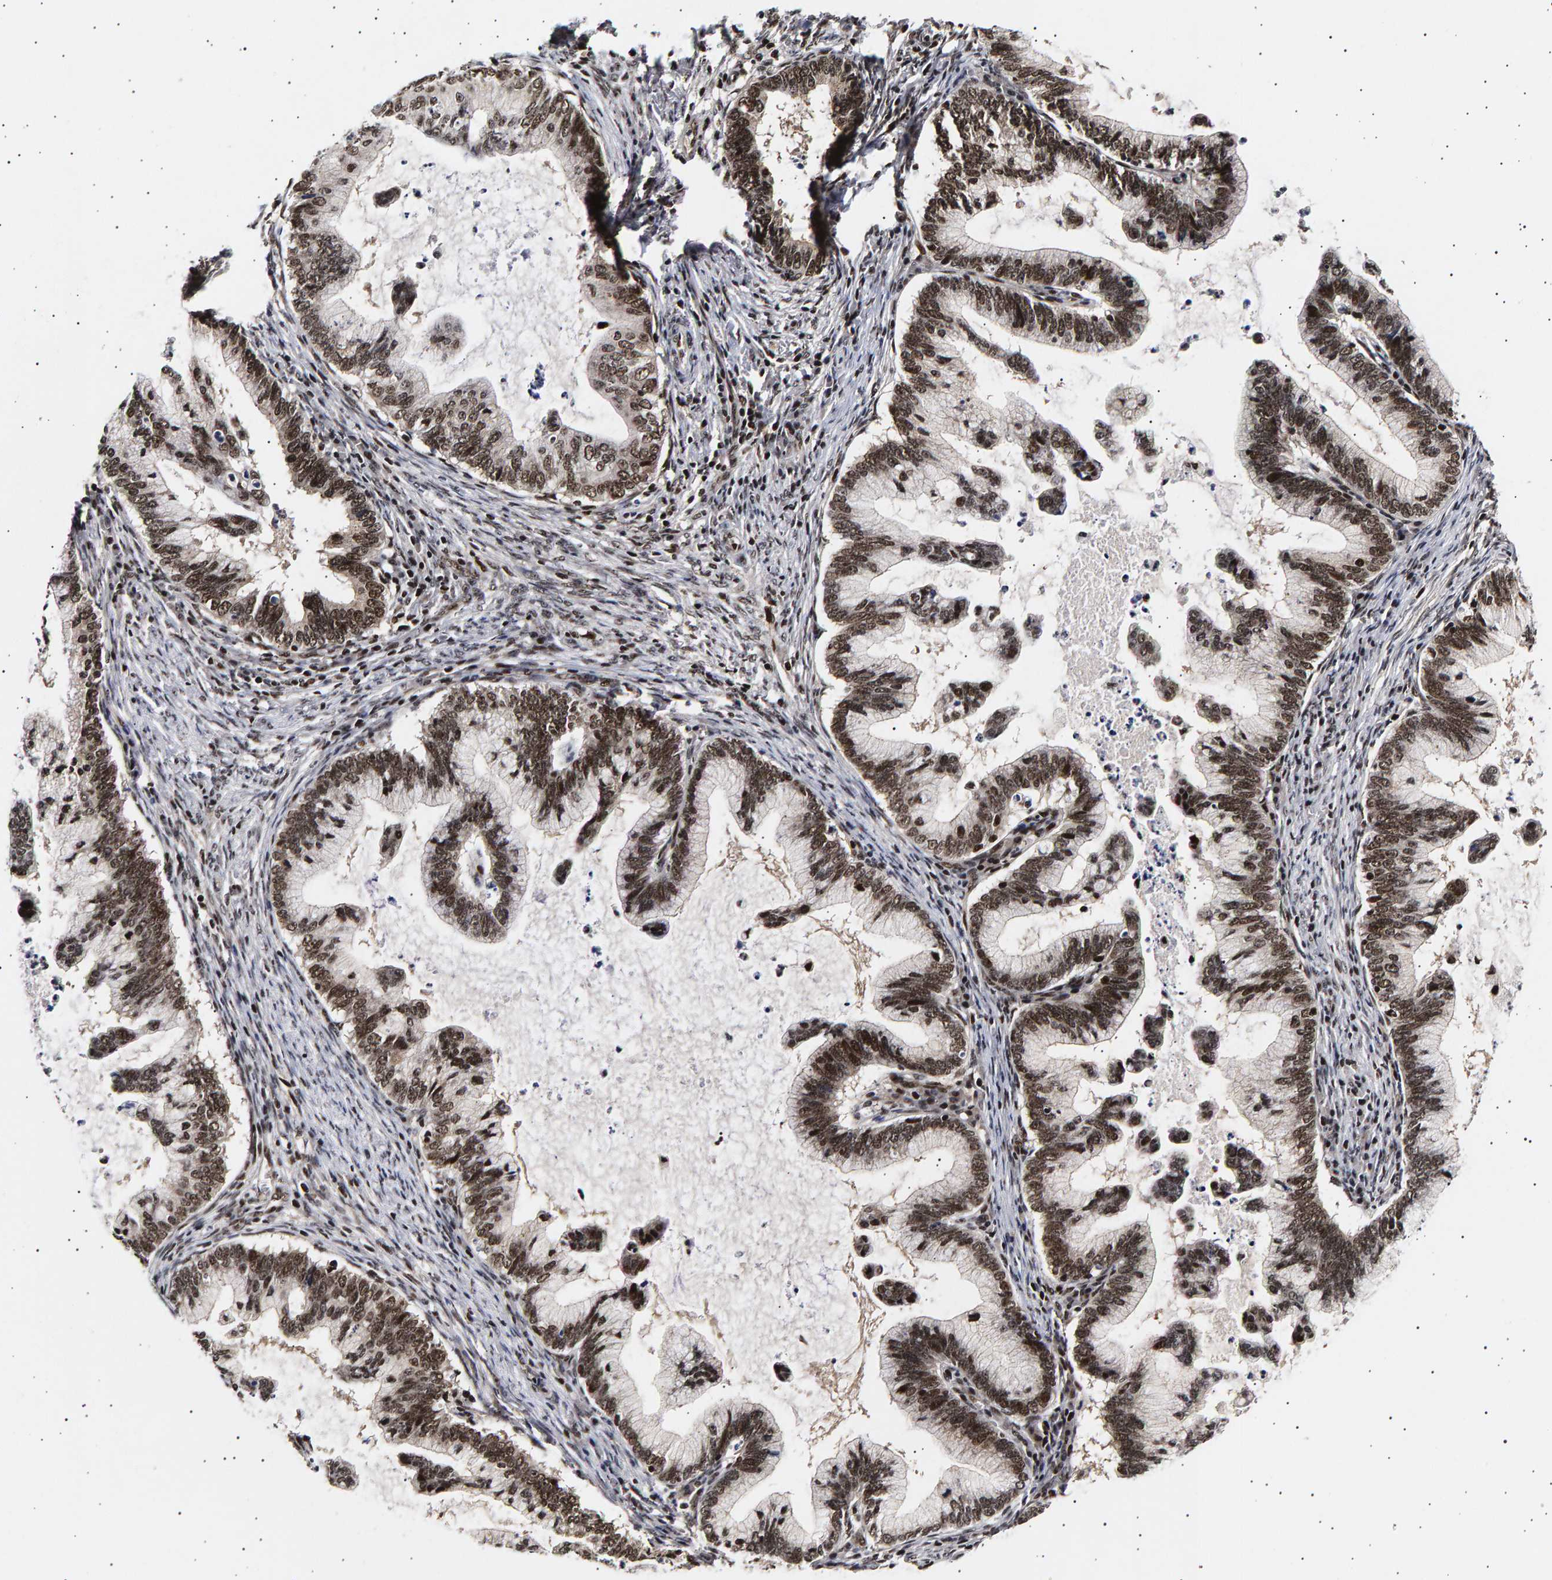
{"staining": {"intensity": "strong", "quantity": ">75%", "location": "nuclear"}, "tissue": "cervical cancer", "cell_type": "Tumor cells", "image_type": "cancer", "snomed": [{"axis": "morphology", "description": "Adenocarcinoma, NOS"}, {"axis": "topography", "description": "Cervix"}], "caption": "Immunohistochemical staining of human adenocarcinoma (cervical) shows strong nuclear protein positivity in about >75% of tumor cells.", "gene": "ANKRD40", "patient": {"sex": "female", "age": 36}}